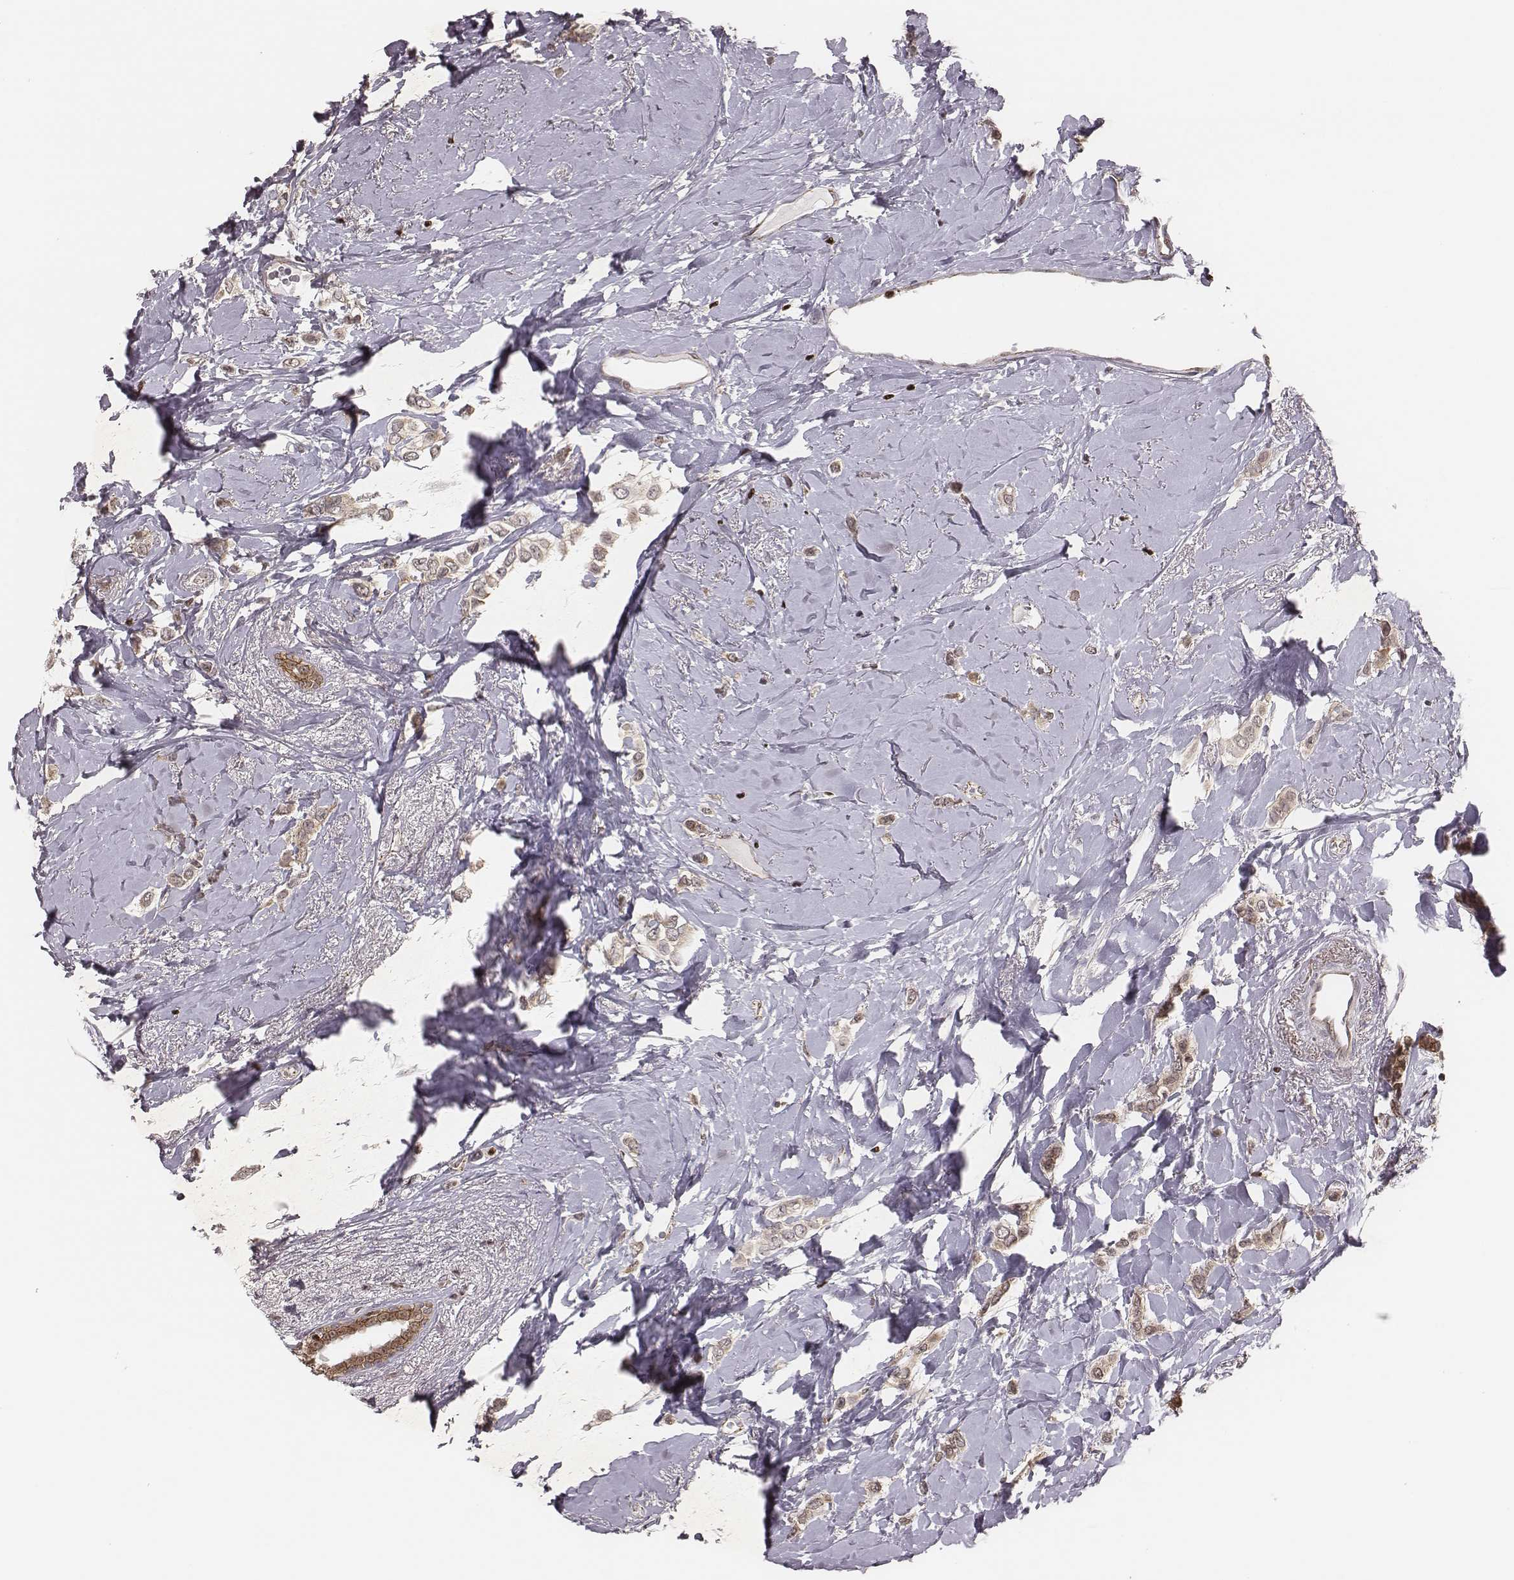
{"staining": {"intensity": "weak", "quantity": ">75%", "location": "cytoplasmic/membranous"}, "tissue": "breast cancer", "cell_type": "Tumor cells", "image_type": "cancer", "snomed": [{"axis": "morphology", "description": "Lobular carcinoma"}, {"axis": "topography", "description": "Breast"}], "caption": "Immunohistochemistry (DAB) staining of breast cancer (lobular carcinoma) shows weak cytoplasmic/membranous protein staining in approximately >75% of tumor cells.", "gene": "WDR59", "patient": {"sex": "female", "age": 66}}